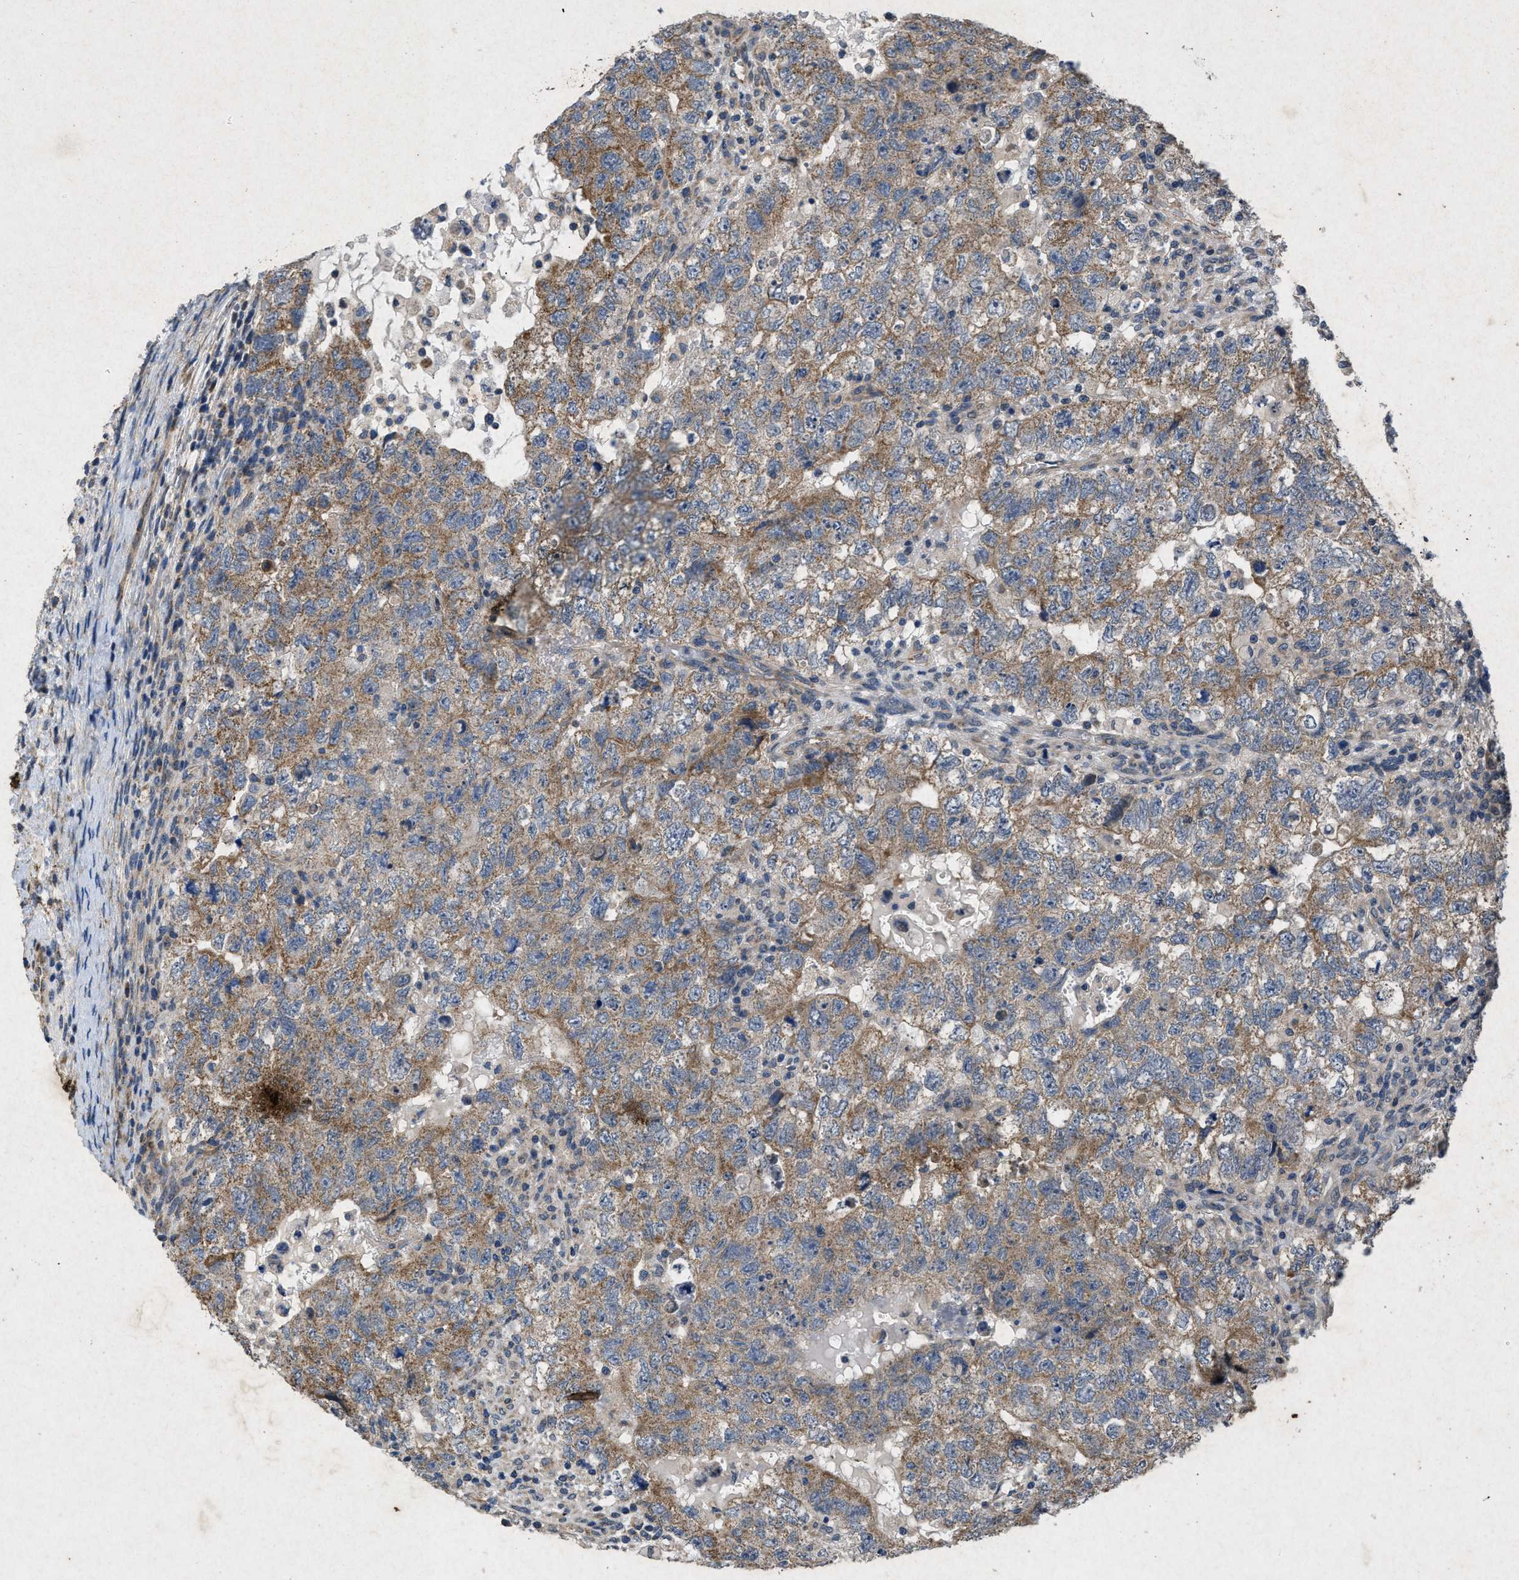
{"staining": {"intensity": "moderate", "quantity": ">75%", "location": "cytoplasmic/membranous"}, "tissue": "testis cancer", "cell_type": "Tumor cells", "image_type": "cancer", "snomed": [{"axis": "morphology", "description": "Carcinoma, Embryonal, NOS"}, {"axis": "topography", "description": "Testis"}], "caption": "Testis embryonal carcinoma stained for a protein (brown) exhibits moderate cytoplasmic/membranous positive expression in about >75% of tumor cells.", "gene": "PRKG2", "patient": {"sex": "male", "age": 36}}